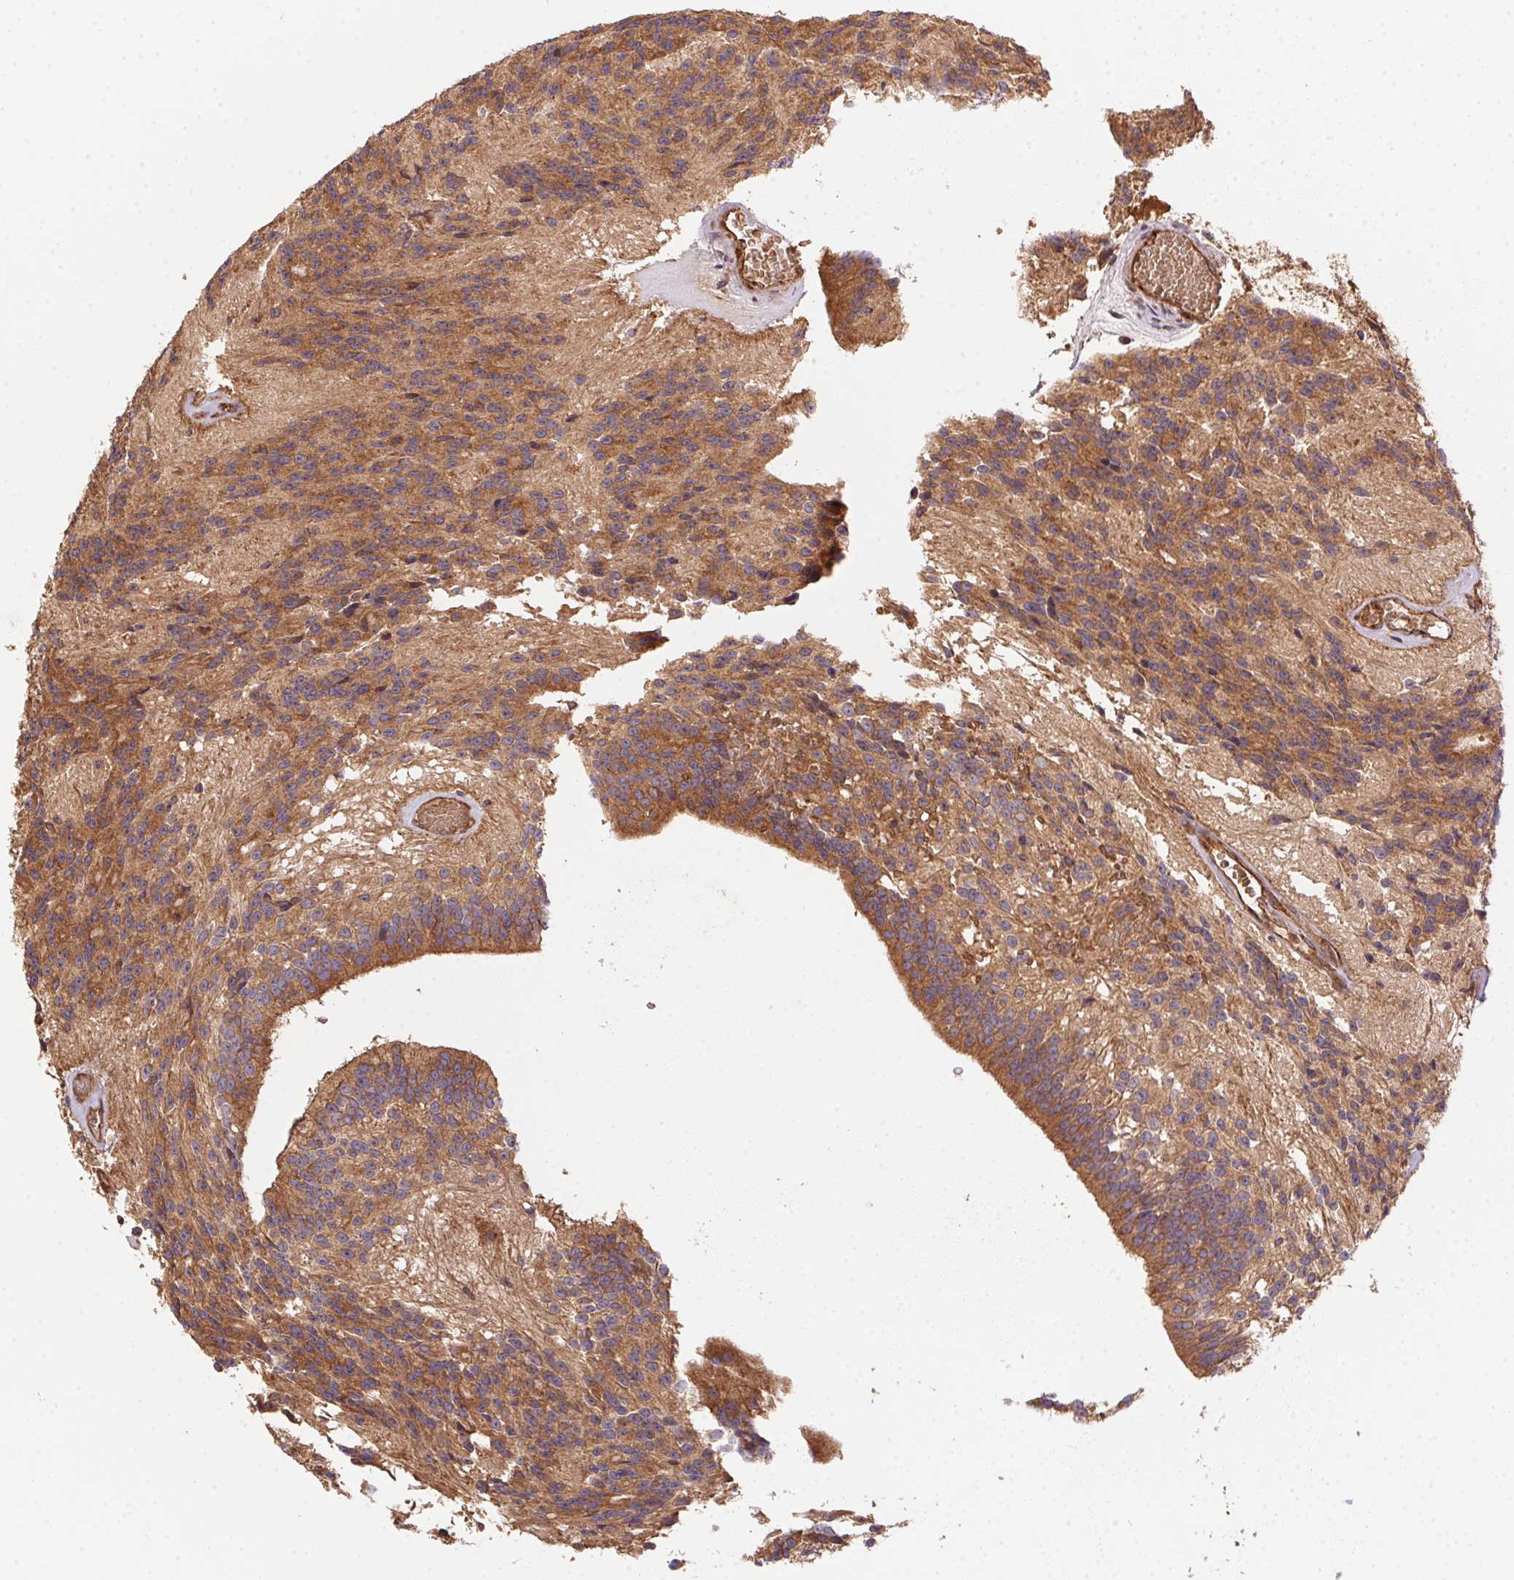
{"staining": {"intensity": "moderate", "quantity": ">75%", "location": "cytoplasmic/membranous"}, "tissue": "glioma", "cell_type": "Tumor cells", "image_type": "cancer", "snomed": [{"axis": "morphology", "description": "Glioma, malignant, Low grade"}, {"axis": "topography", "description": "Brain"}], "caption": "Tumor cells show medium levels of moderate cytoplasmic/membranous expression in approximately >75% of cells in human malignant low-grade glioma.", "gene": "USE1", "patient": {"sex": "male", "age": 31}}